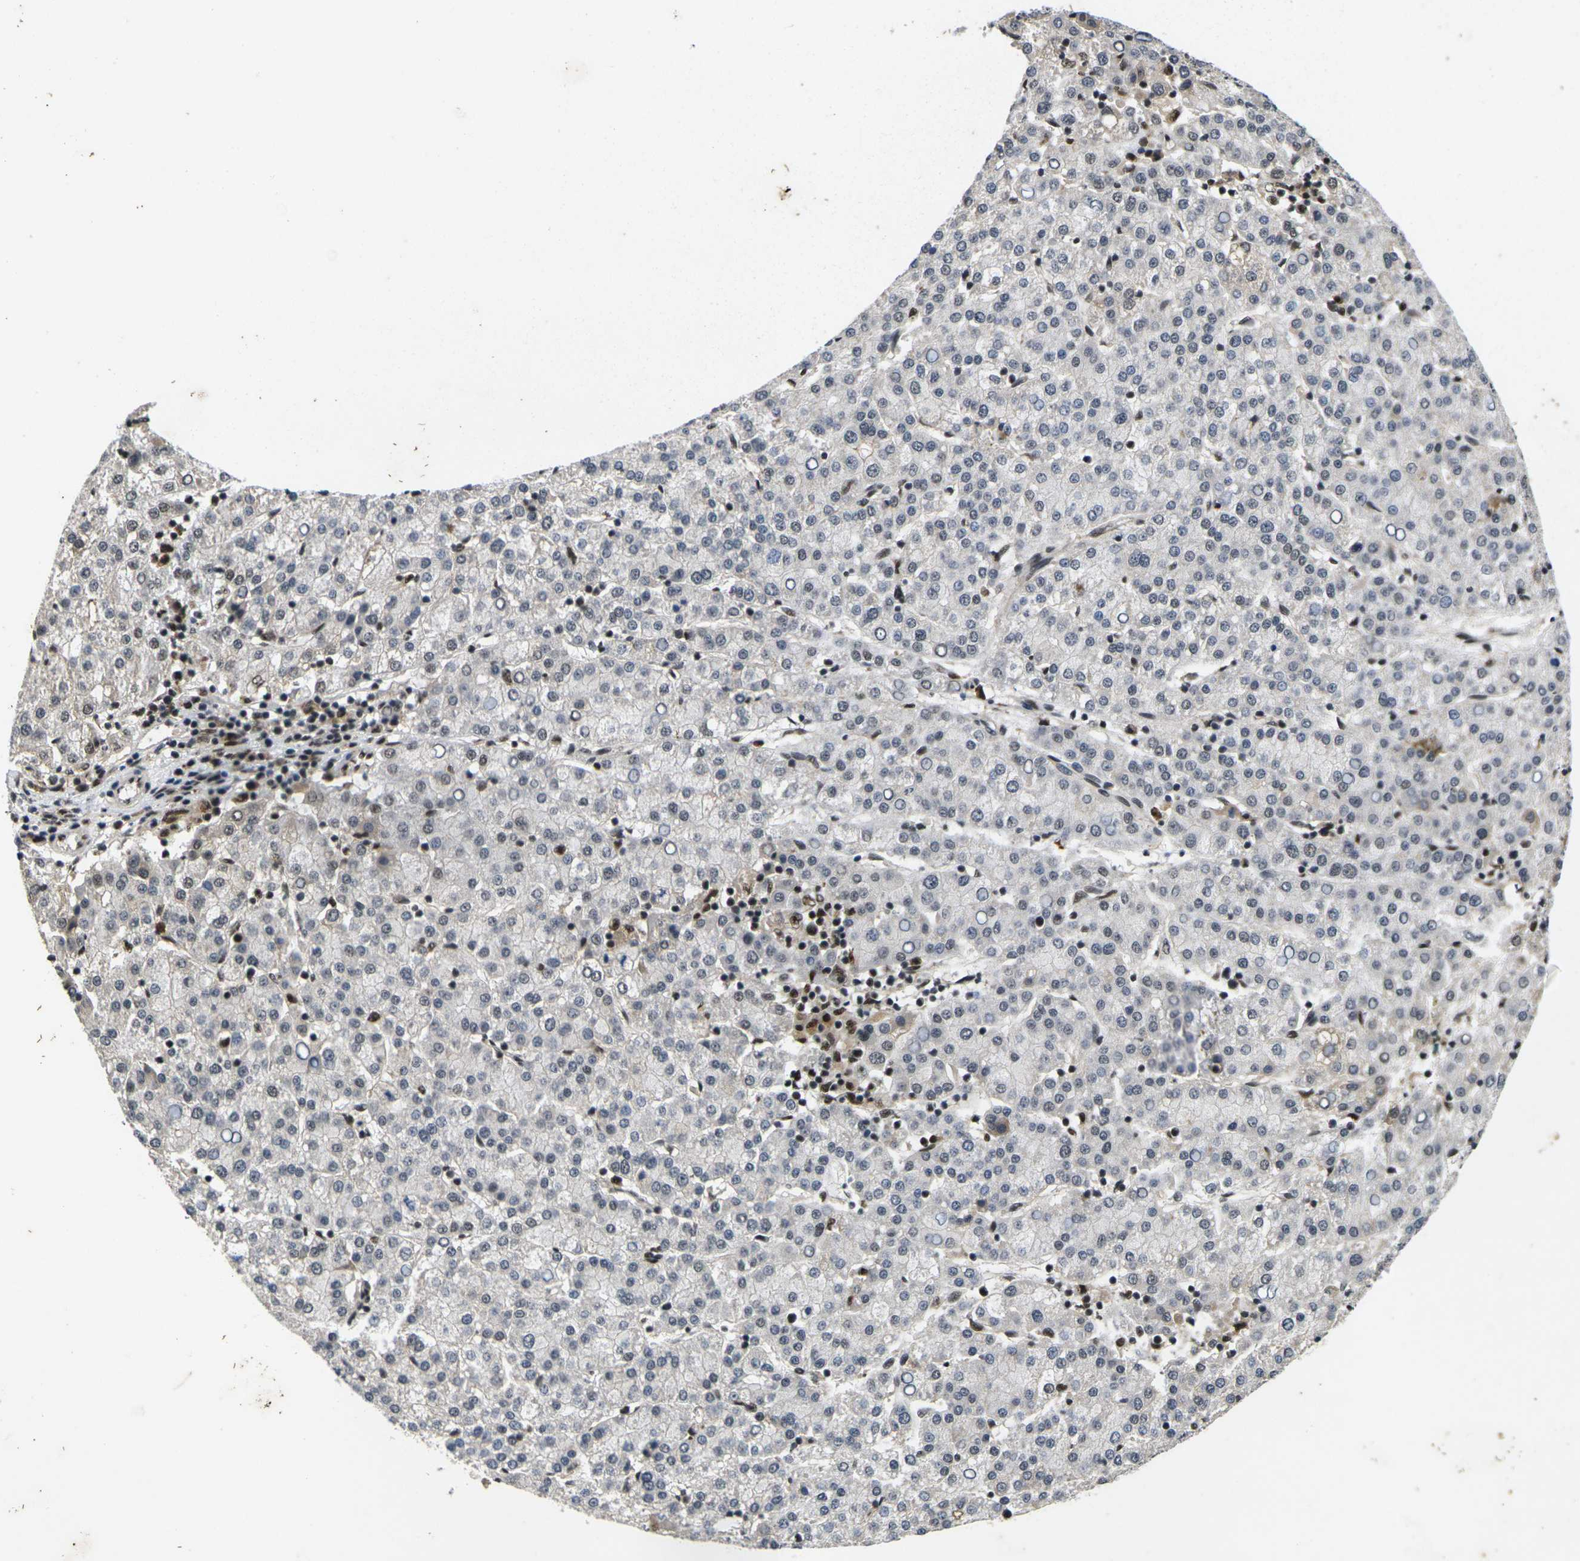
{"staining": {"intensity": "negative", "quantity": "none", "location": "none"}, "tissue": "liver cancer", "cell_type": "Tumor cells", "image_type": "cancer", "snomed": [{"axis": "morphology", "description": "Carcinoma, Hepatocellular, NOS"}, {"axis": "topography", "description": "Liver"}], "caption": "There is no significant staining in tumor cells of liver cancer (hepatocellular carcinoma).", "gene": "GTF2E1", "patient": {"sex": "female", "age": 58}}